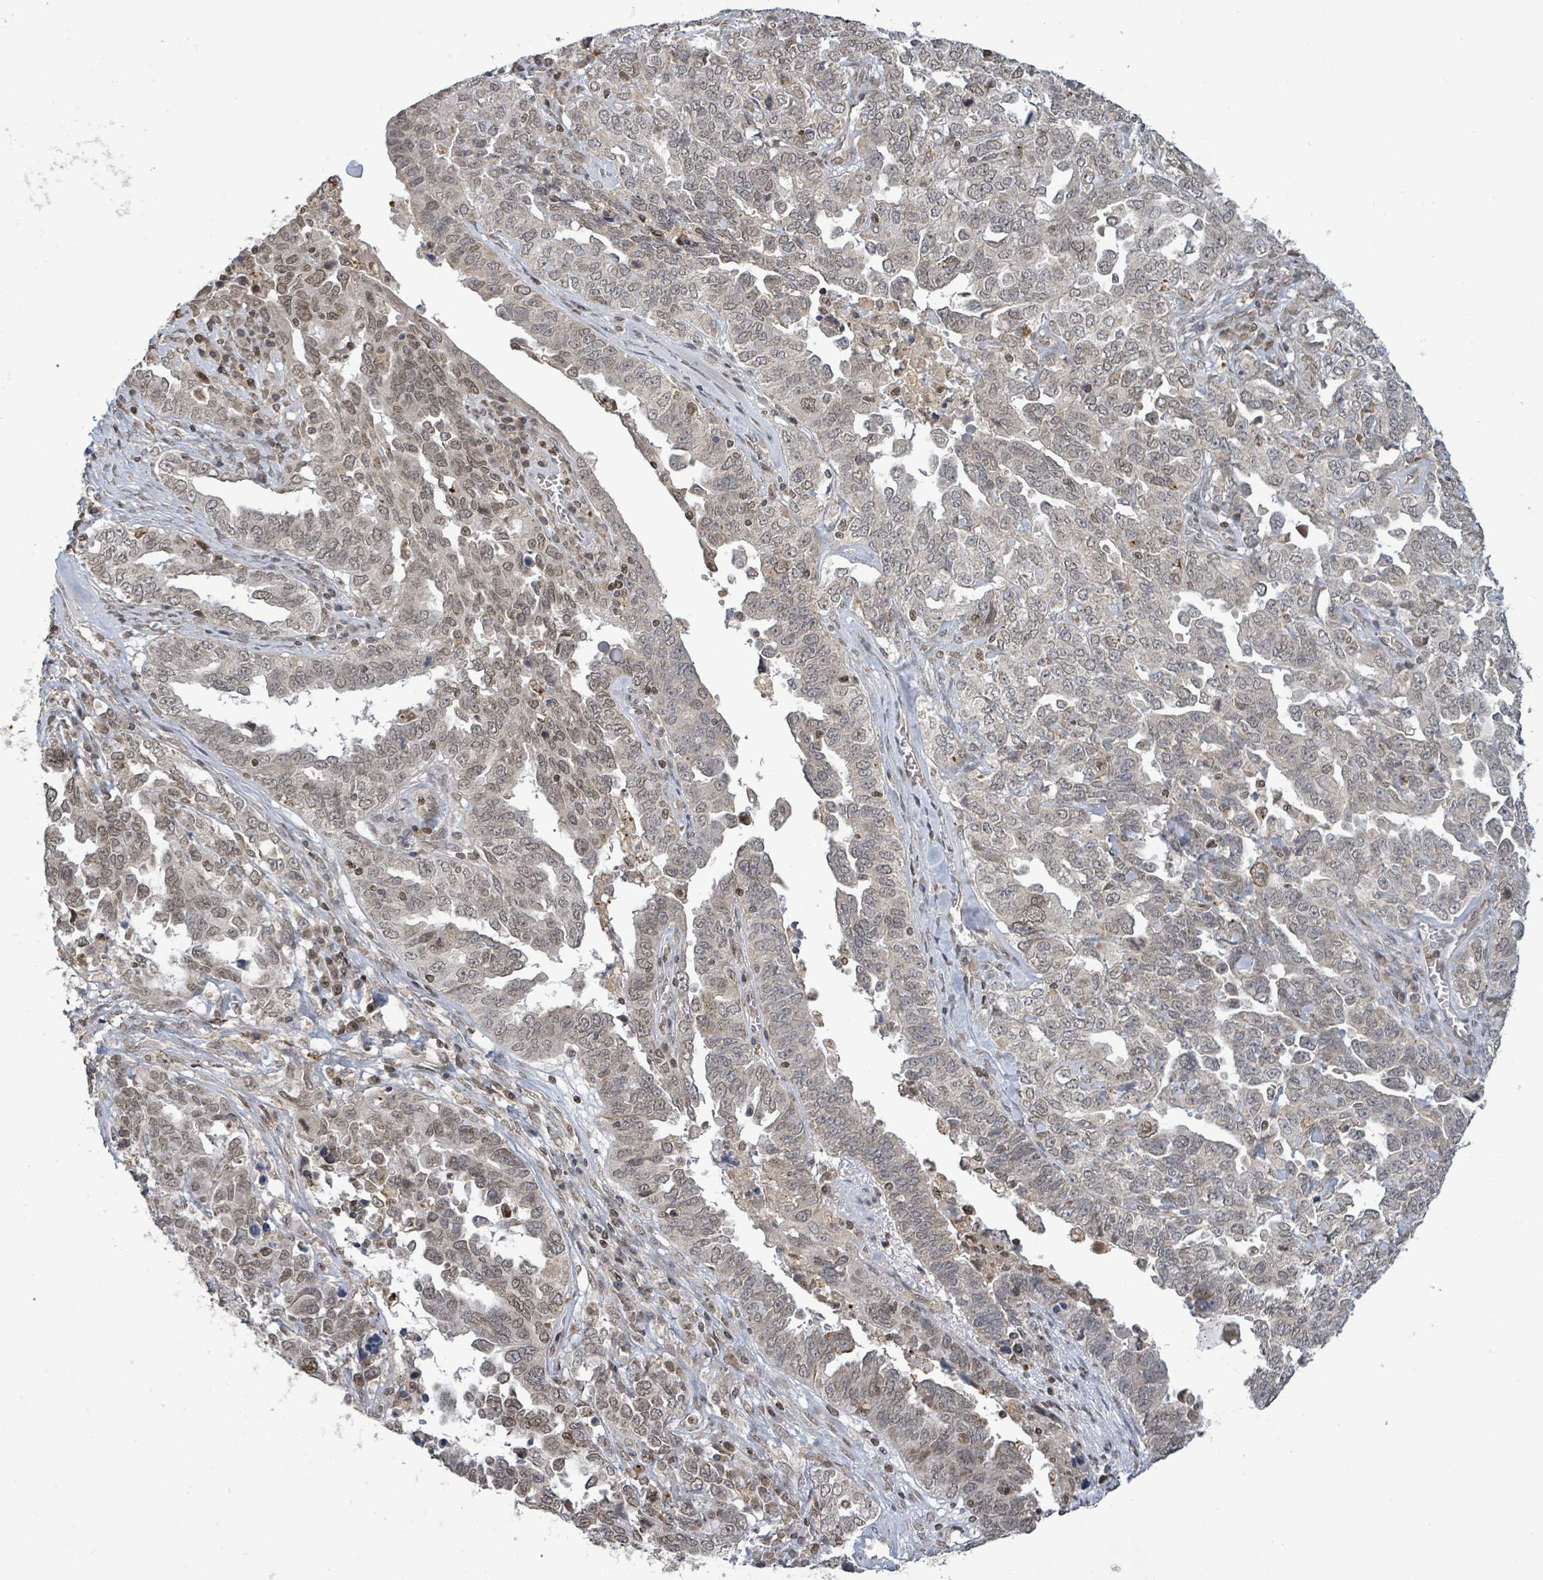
{"staining": {"intensity": "moderate", "quantity": "25%-75%", "location": "nuclear"}, "tissue": "ovarian cancer", "cell_type": "Tumor cells", "image_type": "cancer", "snomed": [{"axis": "morphology", "description": "Carcinoma, endometroid"}, {"axis": "topography", "description": "Ovary"}], "caption": "A medium amount of moderate nuclear staining is identified in about 25%-75% of tumor cells in ovarian cancer (endometroid carcinoma) tissue.", "gene": "SBF2", "patient": {"sex": "female", "age": 62}}